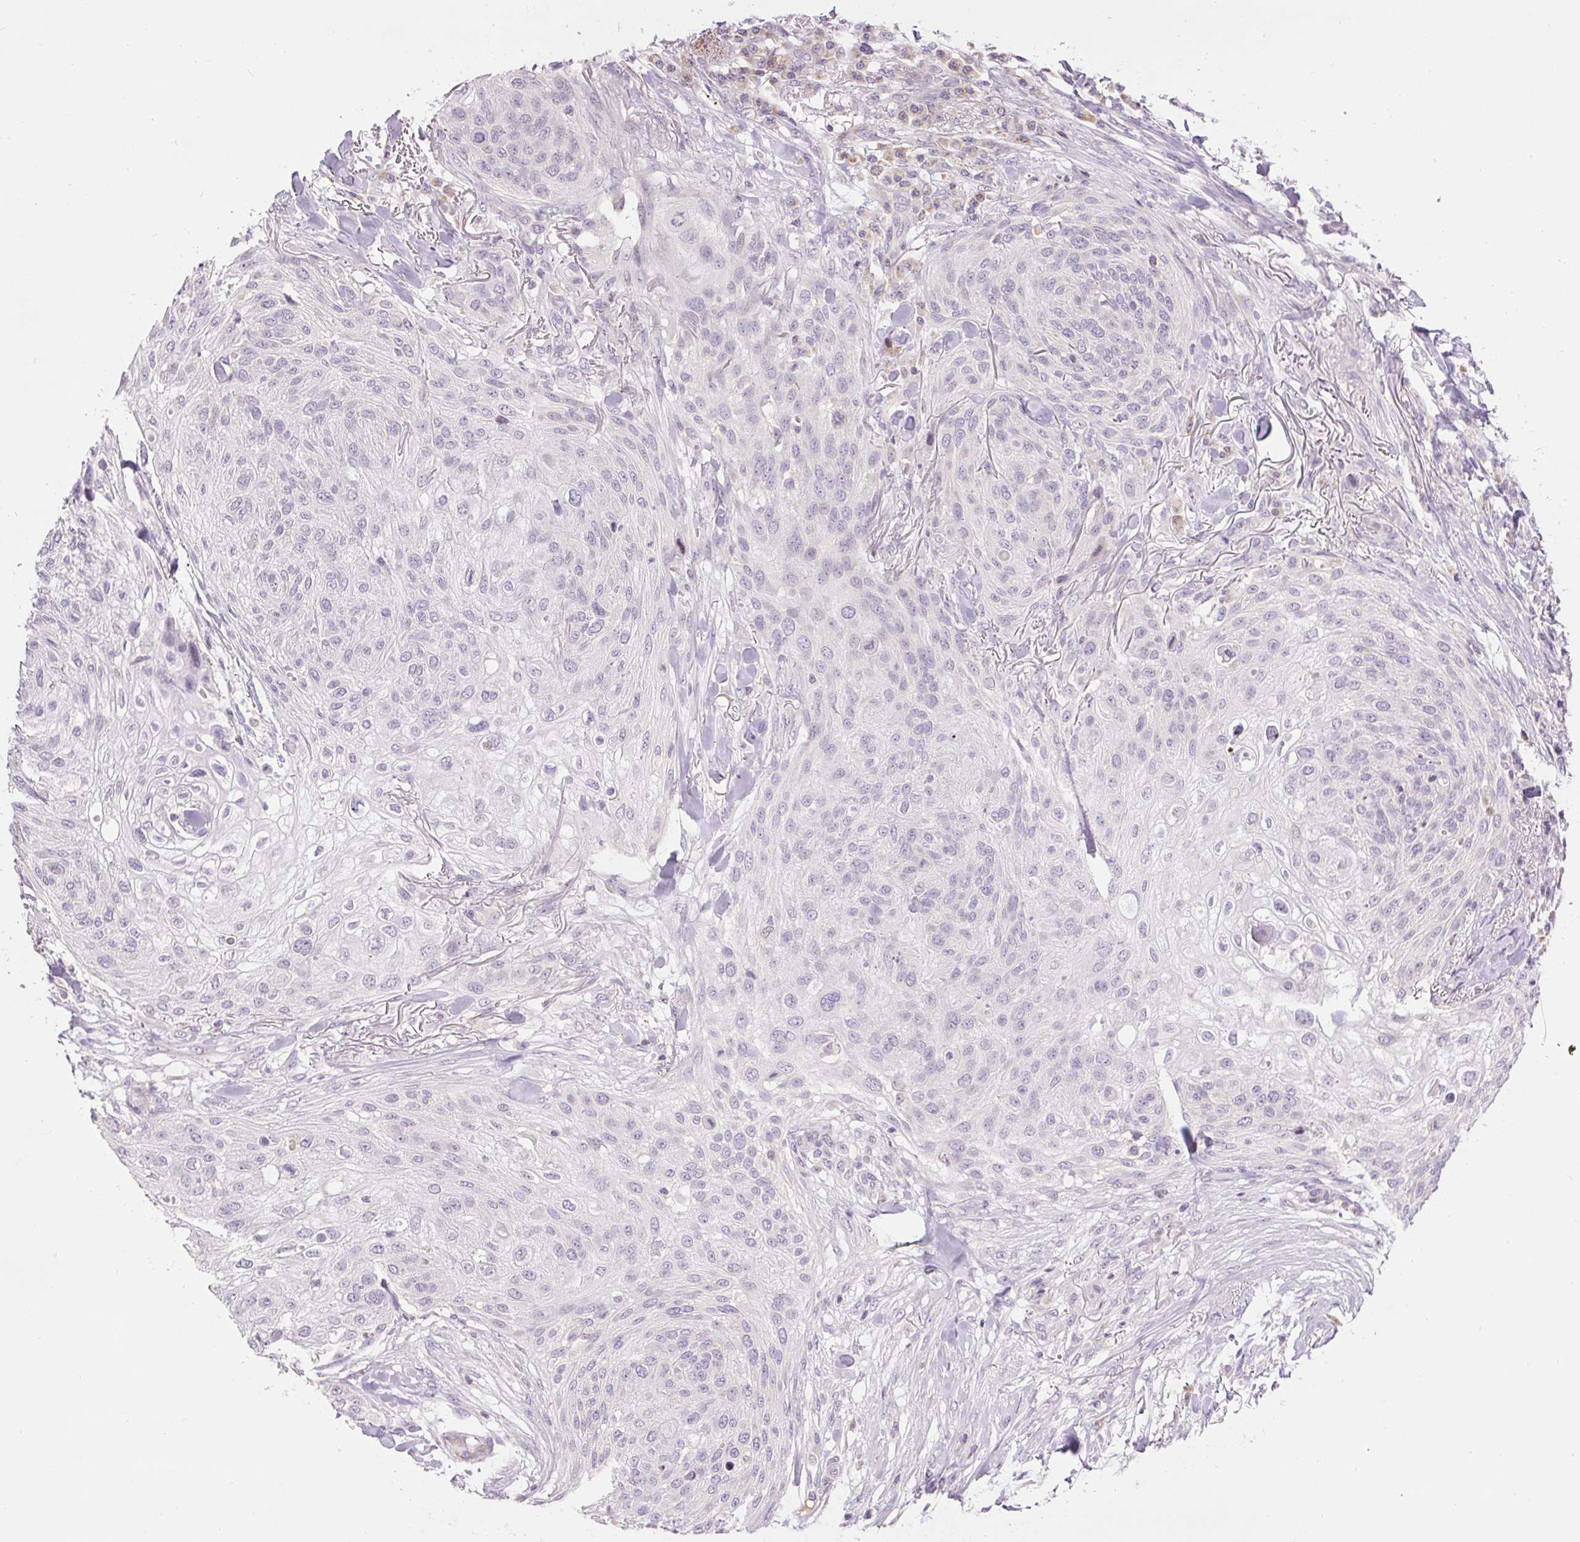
{"staining": {"intensity": "negative", "quantity": "none", "location": "none"}, "tissue": "skin cancer", "cell_type": "Tumor cells", "image_type": "cancer", "snomed": [{"axis": "morphology", "description": "Squamous cell carcinoma, NOS"}, {"axis": "topography", "description": "Skin"}], "caption": "Immunohistochemistry of human skin squamous cell carcinoma demonstrates no positivity in tumor cells. Nuclei are stained in blue.", "gene": "ABHD11", "patient": {"sex": "female", "age": 87}}